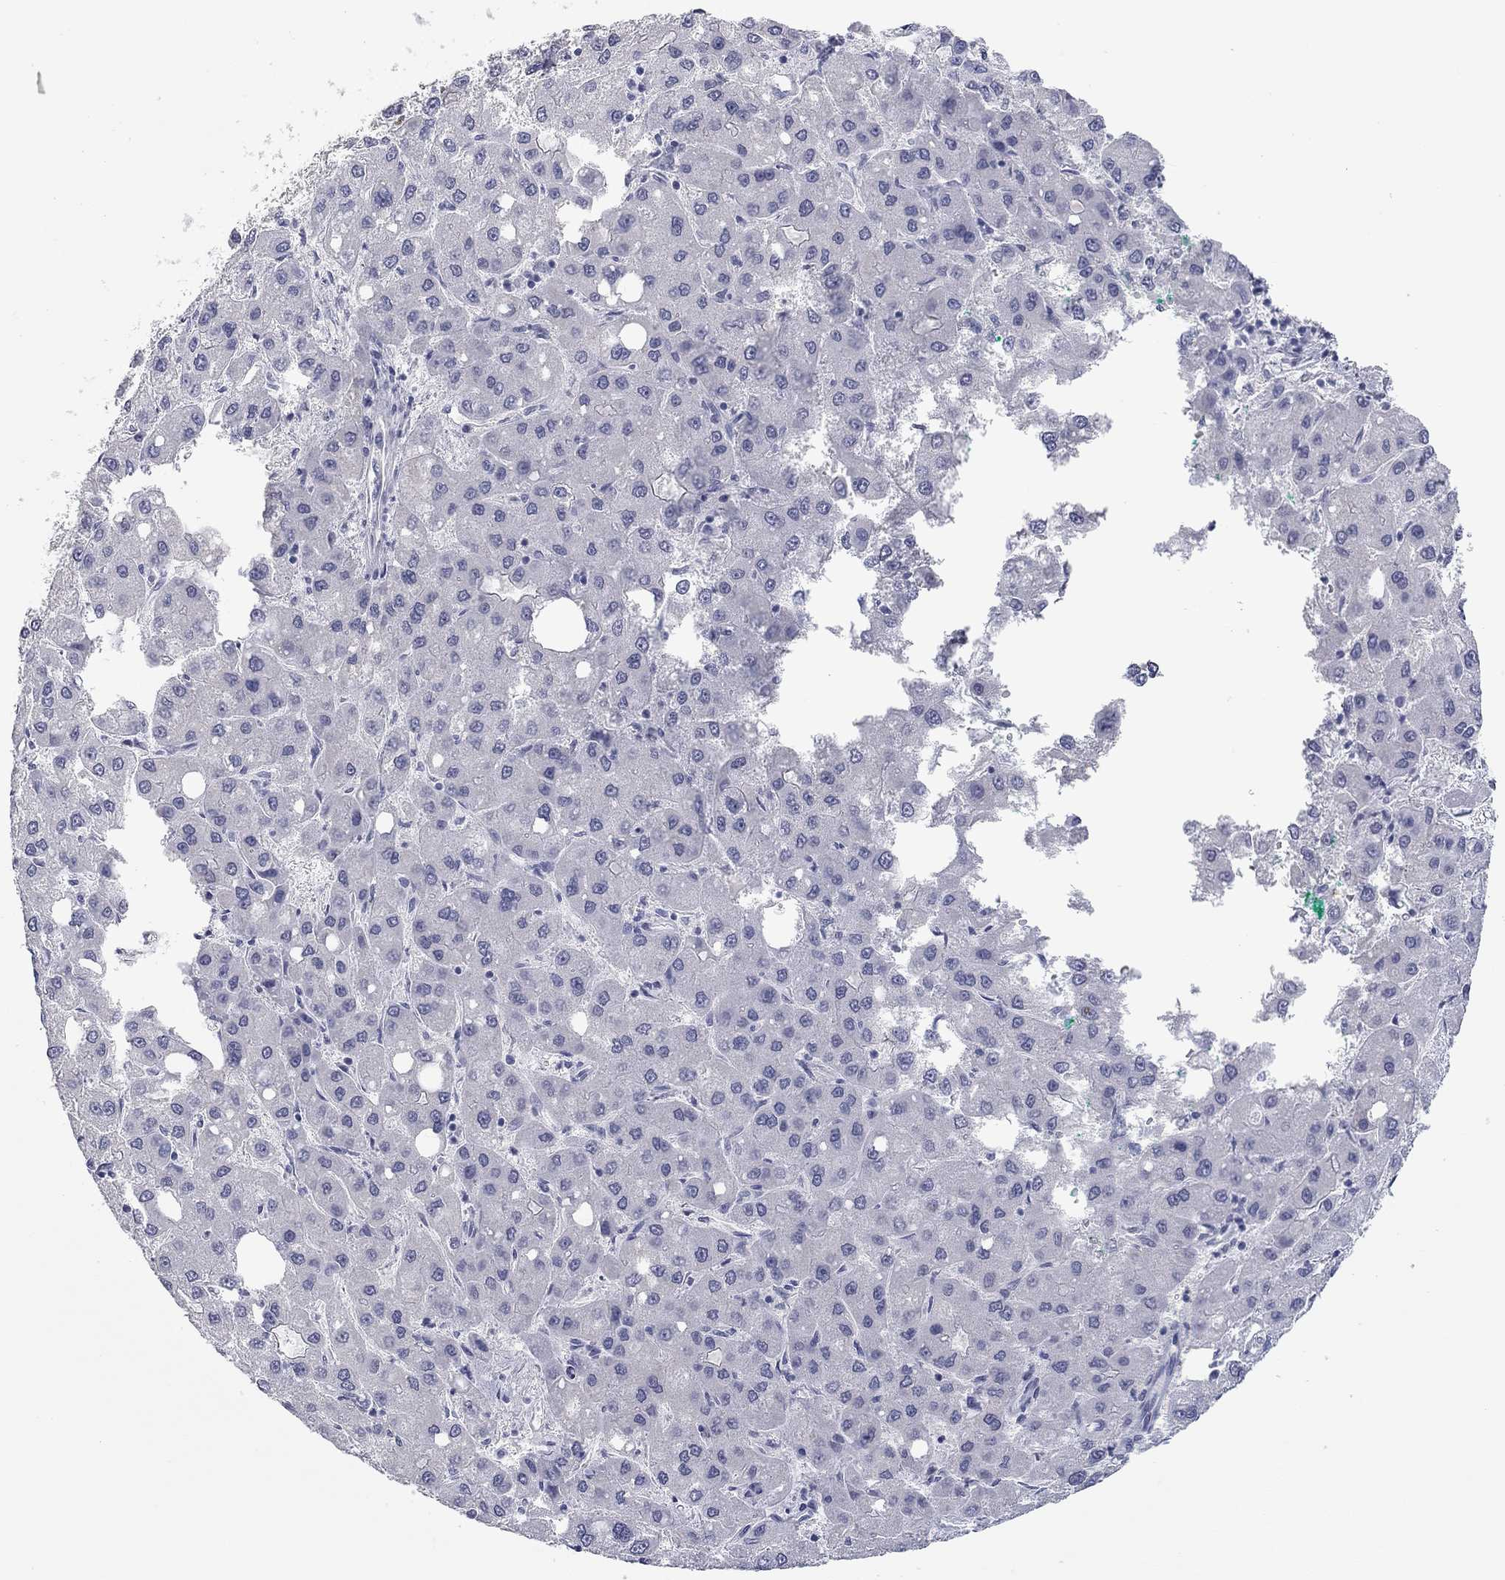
{"staining": {"intensity": "negative", "quantity": "none", "location": "none"}, "tissue": "liver cancer", "cell_type": "Tumor cells", "image_type": "cancer", "snomed": [{"axis": "morphology", "description": "Carcinoma, Hepatocellular, NOS"}, {"axis": "topography", "description": "Liver"}], "caption": "The histopathology image reveals no staining of tumor cells in liver cancer.", "gene": "AK8", "patient": {"sex": "male", "age": 73}}